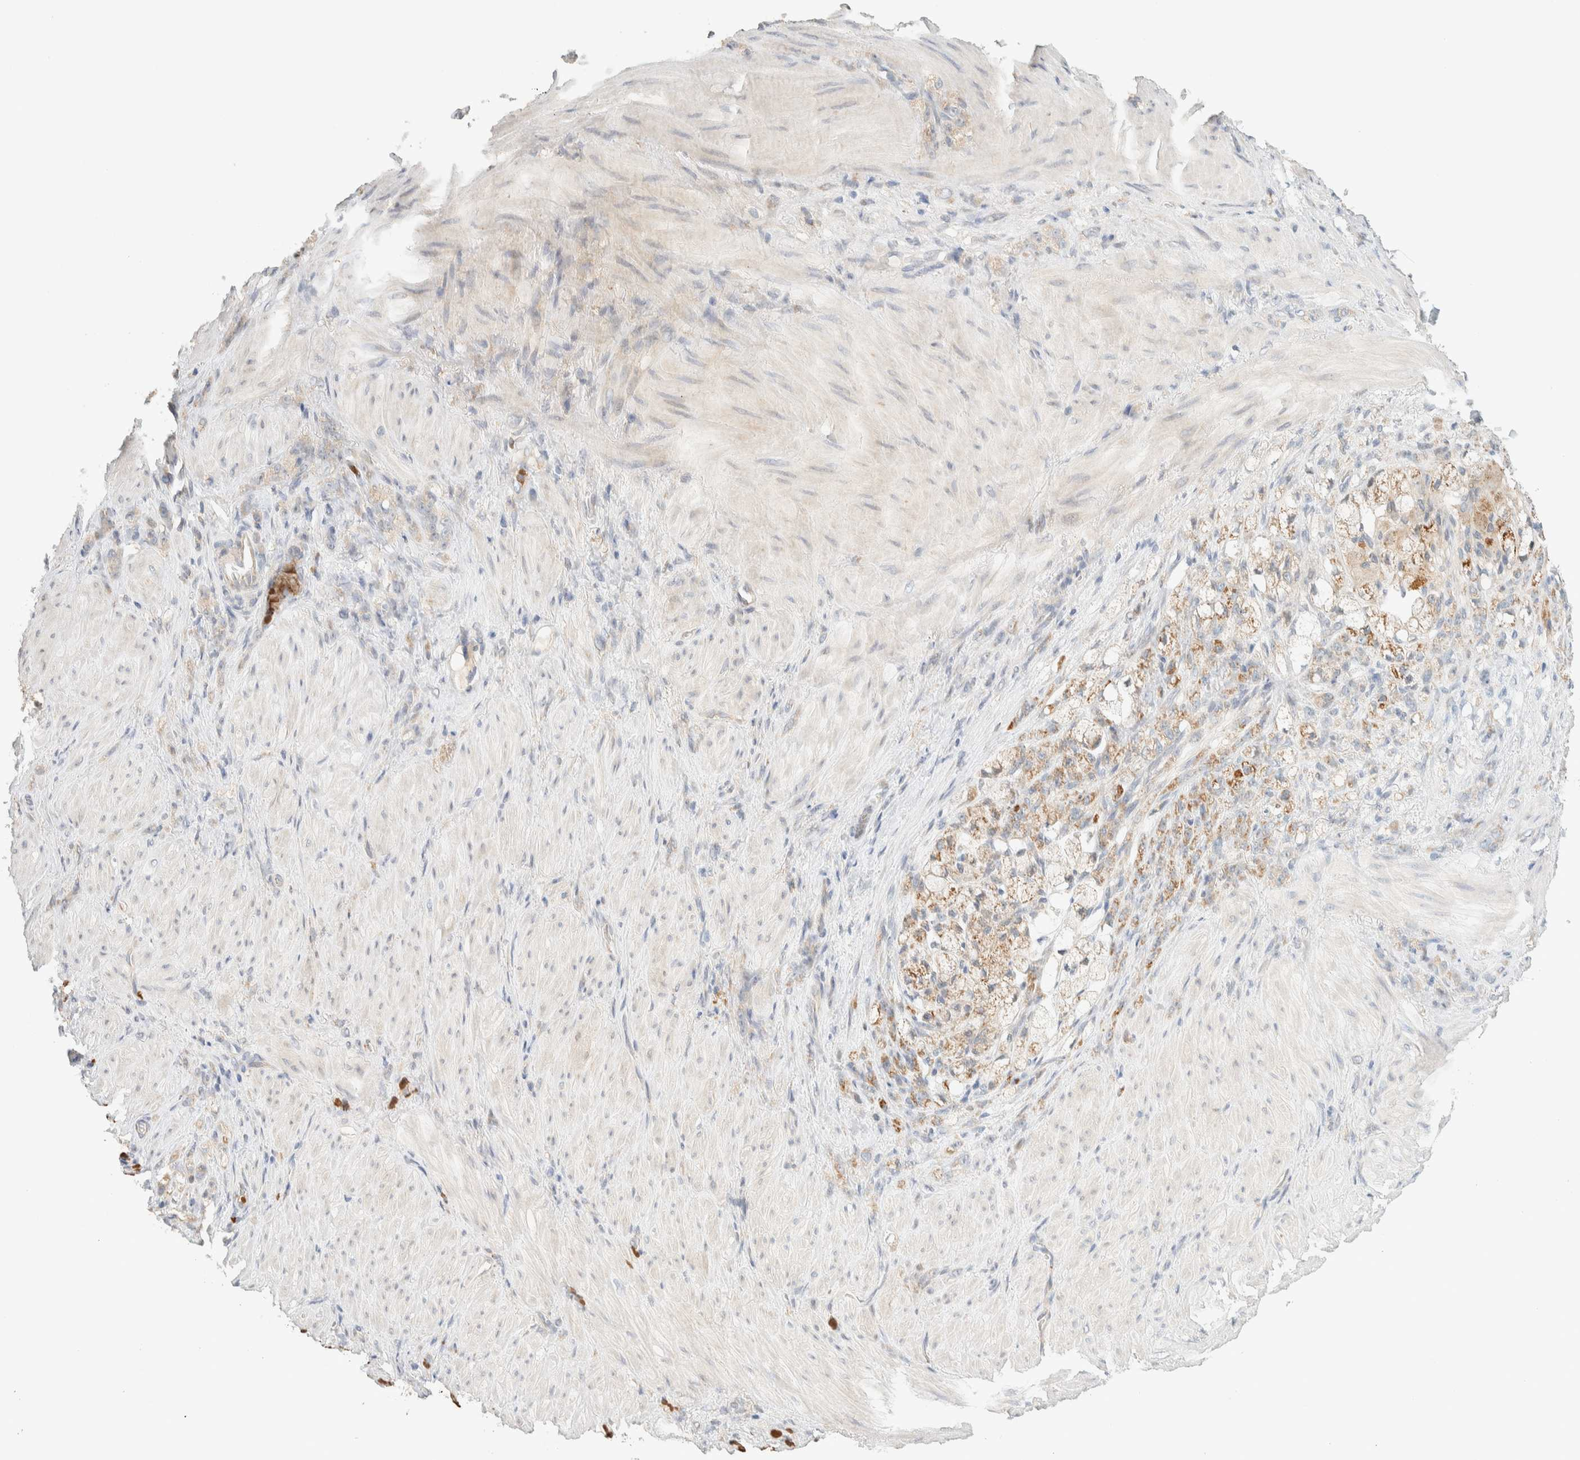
{"staining": {"intensity": "moderate", "quantity": ">75%", "location": "cytoplasmic/membranous"}, "tissue": "stomach cancer", "cell_type": "Tumor cells", "image_type": "cancer", "snomed": [{"axis": "morphology", "description": "Normal tissue, NOS"}, {"axis": "morphology", "description": "Adenocarcinoma, NOS"}, {"axis": "topography", "description": "Stomach"}], "caption": "Moderate cytoplasmic/membranous protein positivity is appreciated in approximately >75% of tumor cells in stomach cancer. The protein is stained brown, and the nuclei are stained in blue (DAB IHC with brightfield microscopy, high magnification).", "gene": "TTC3", "patient": {"sex": "male", "age": 82}}